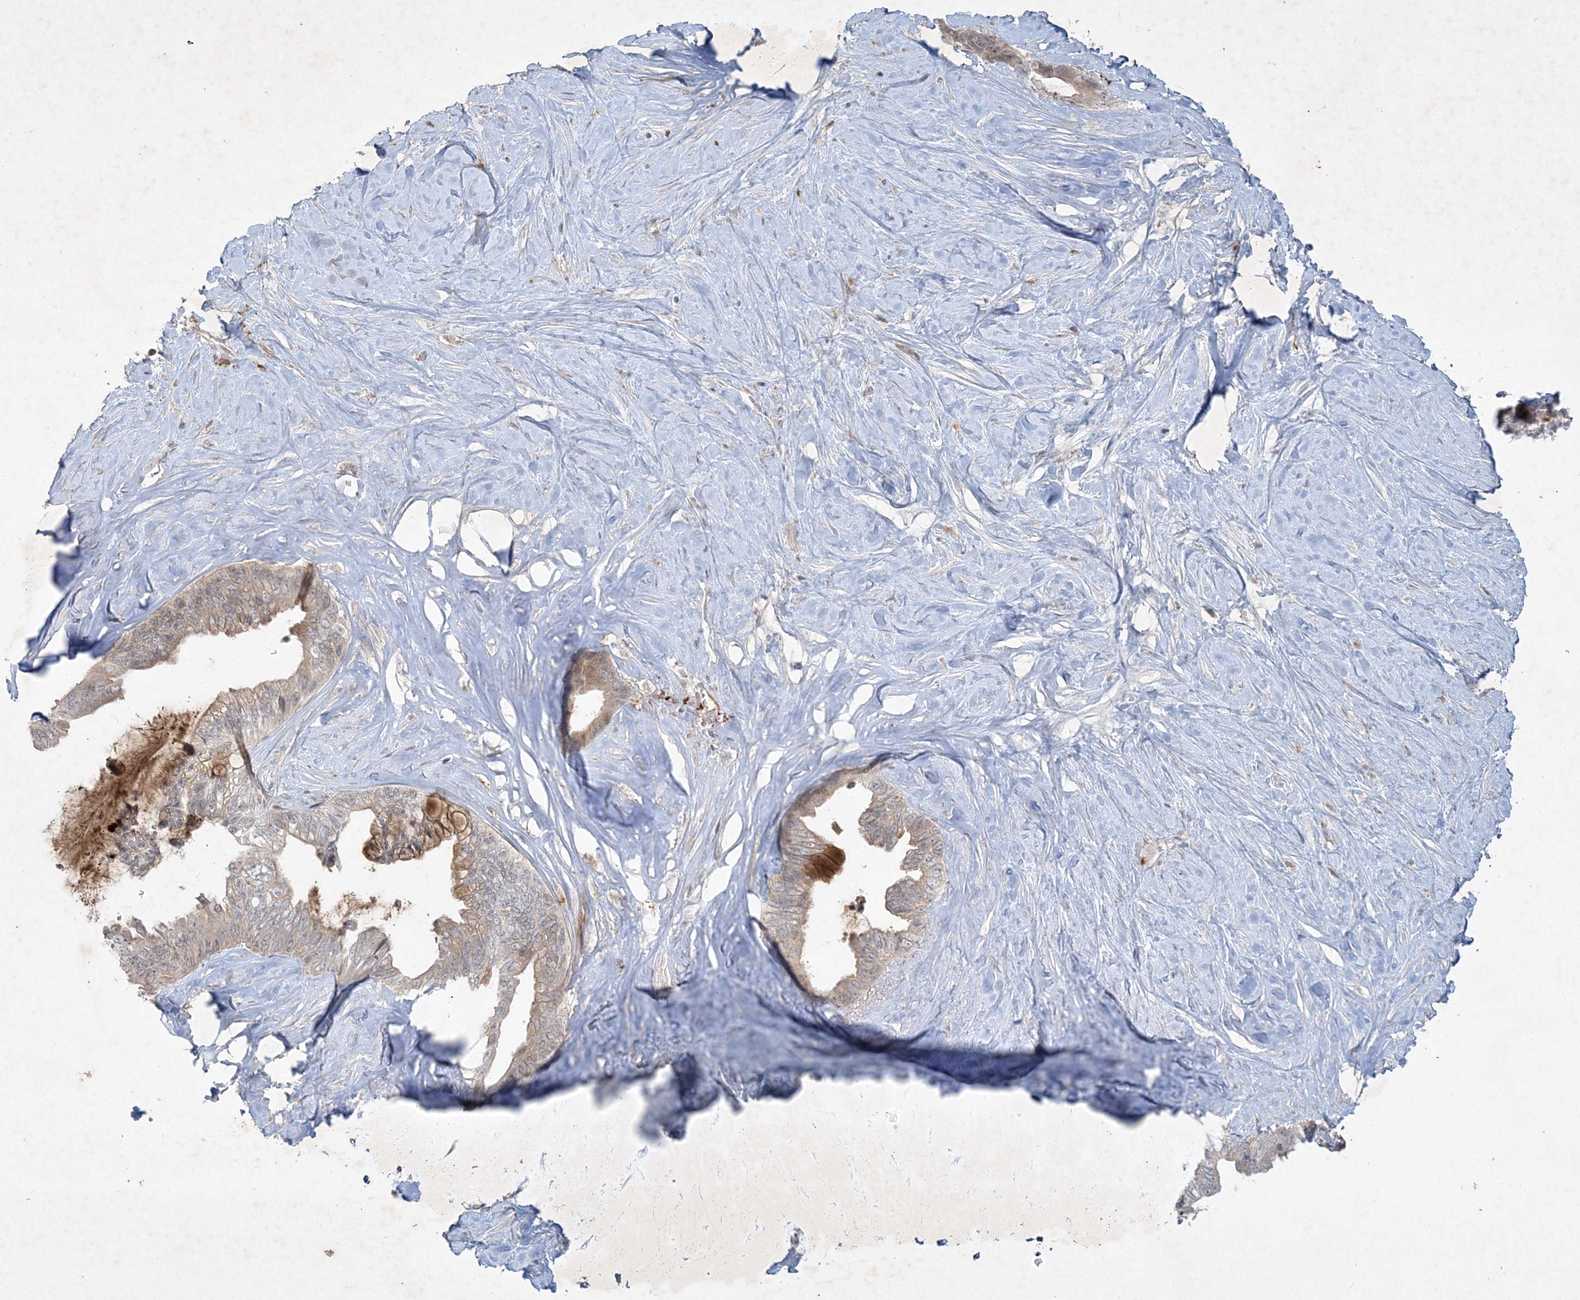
{"staining": {"intensity": "weak", "quantity": "25%-75%", "location": "cytoplasmic/membranous"}, "tissue": "pancreatic cancer", "cell_type": "Tumor cells", "image_type": "cancer", "snomed": [{"axis": "morphology", "description": "Adenocarcinoma, NOS"}, {"axis": "topography", "description": "Pancreas"}], "caption": "Weak cytoplasmic/membranous protein positivity is identified in approximately 25%-75% of tumor cells in pancreatic adenocarcinoma. The staining is performed using DAB brown chromogen to label protein expression. The nuclei are counter-stained blue using hematoxylin.", "gene": "THG1L", "patient": {"sex": "female", "age": 72}}